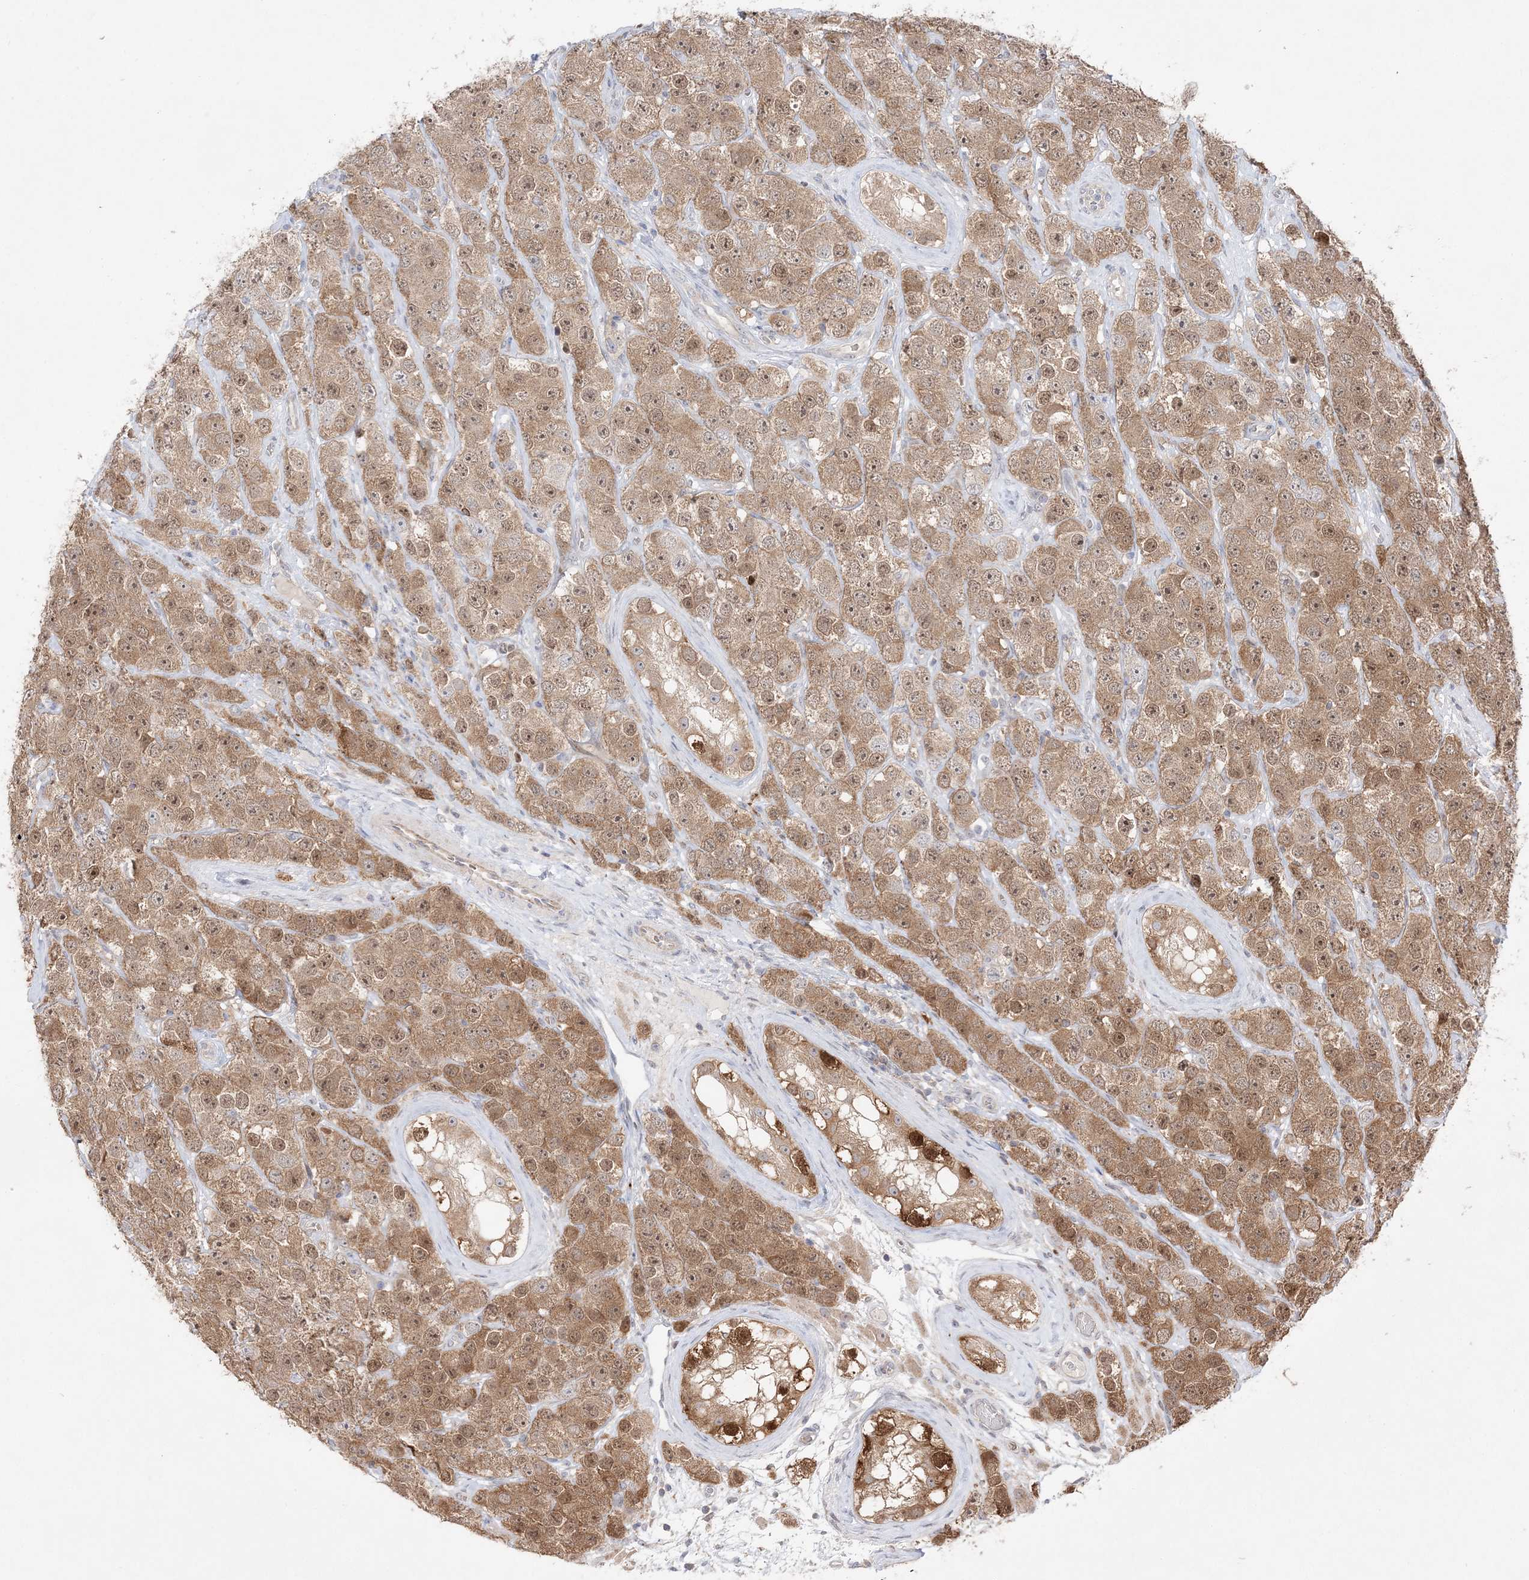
{"staining": {"intensity": "moderate", "quantity": ">75%", "location": "cytoplasmic/membranous,nuclear"}, "tissue": "testis cancer", "cell_type": "Tumor cells", "image_type": "cancer", "snomed": [{"axis": "morphology", "description": "Seminoma, NOS"}, {"axis": "topography", "description": "Testis"}], "caption": "Human seminoma (testis) stained with a protein marker displays moderate staining in tumor cells.", "gene": "CLNK", "patient": {"sex": "male", "age": 28}}